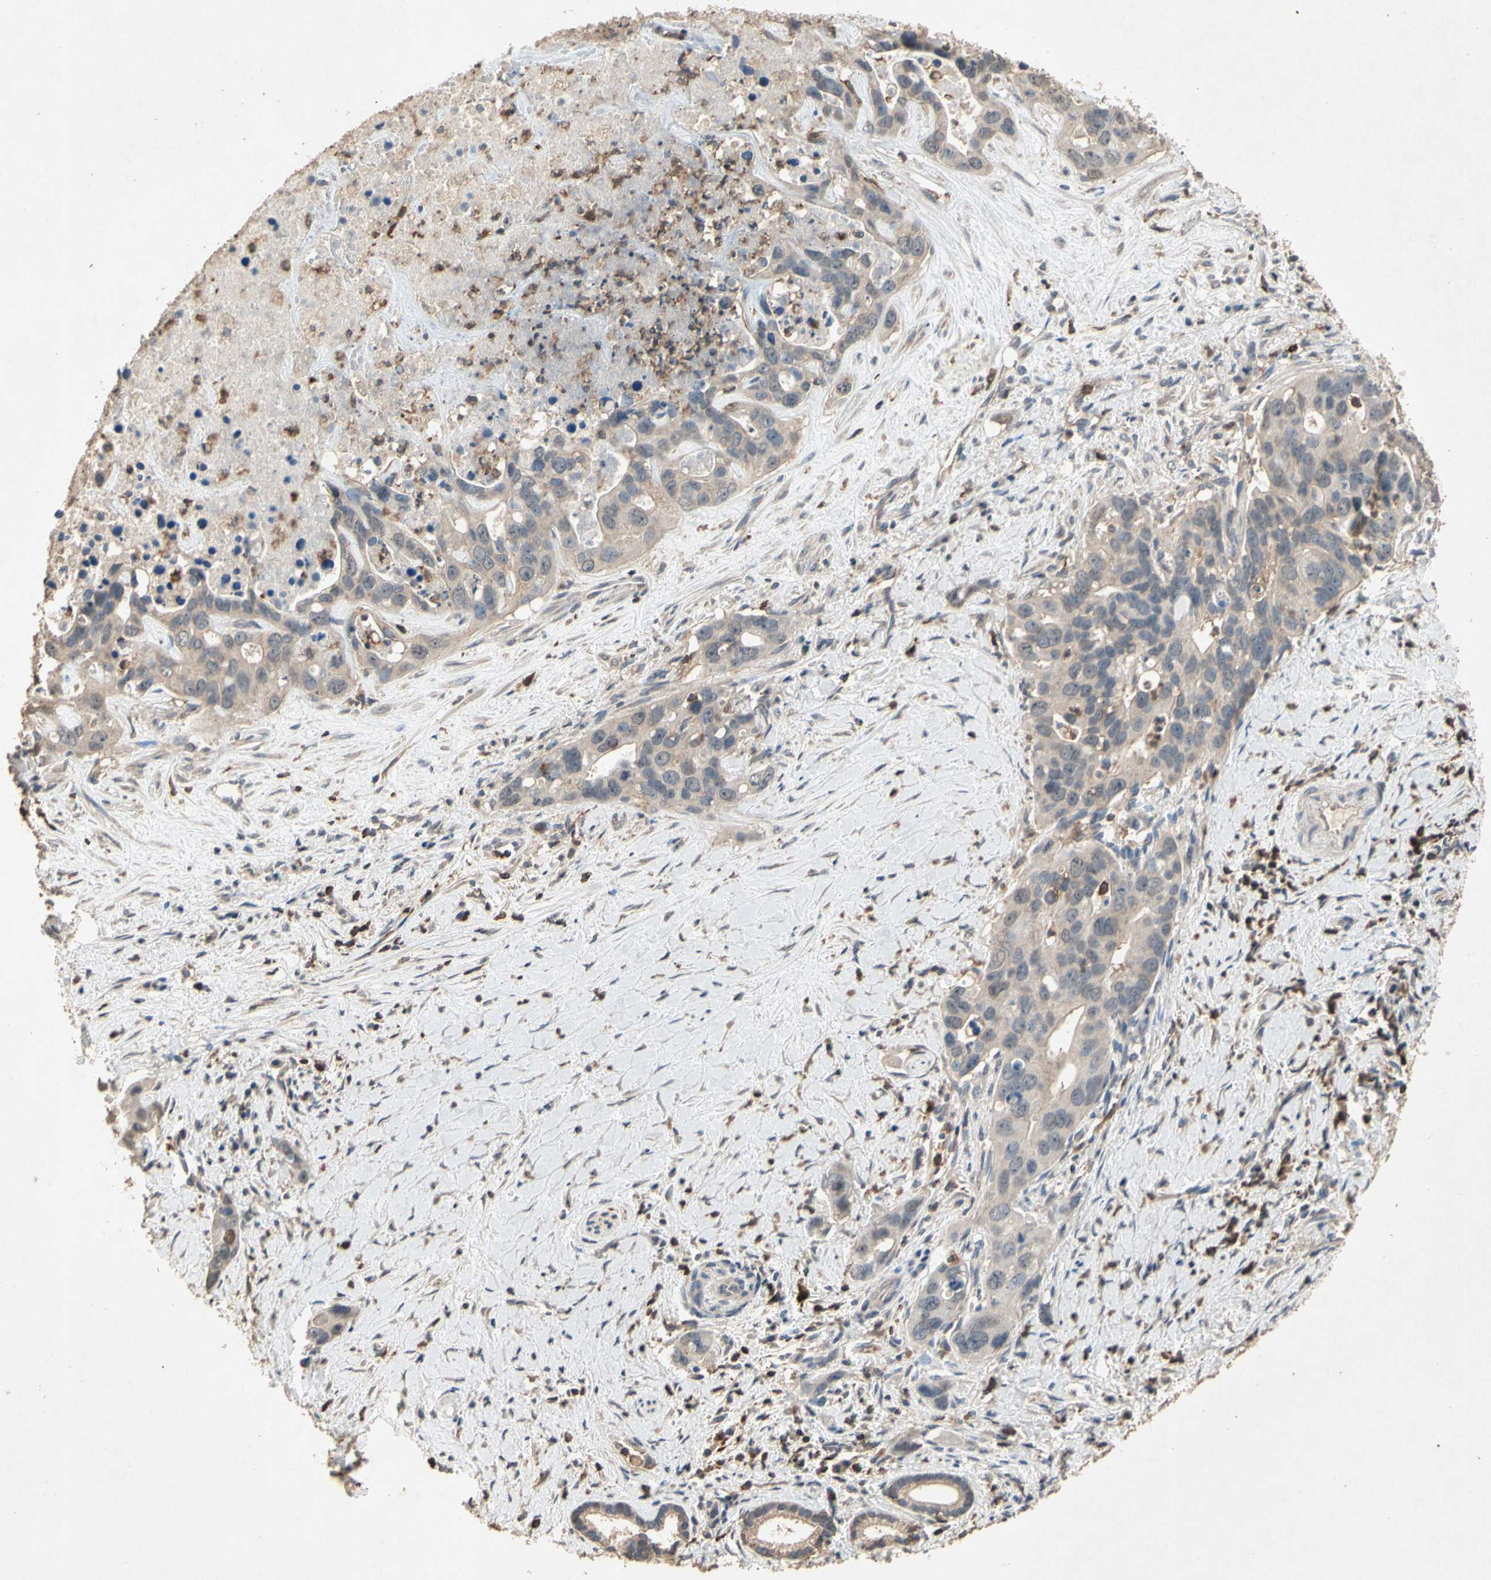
{"staining": {"intensity": "negative", "quantity": "none", "location": "none"}, "tissue": "liver cancer", "cell_type": "Tumor cells", "image_type": "cancer", "snomed": [{"axis": "morphology", "description": "Cholangiocarcinoma"}, {"axis": "topography", "description": "Liver"}], "caption": "Immunohistochemistry (IHC) histopathology image of neoplastic tissue: human liver cancer (cholangiocarcinoma) stained with DAB demonstrates no significant protein staining in tumor cells.", "gene": "MAP3K10", "patient": {"sex": "female", "age": 65}}